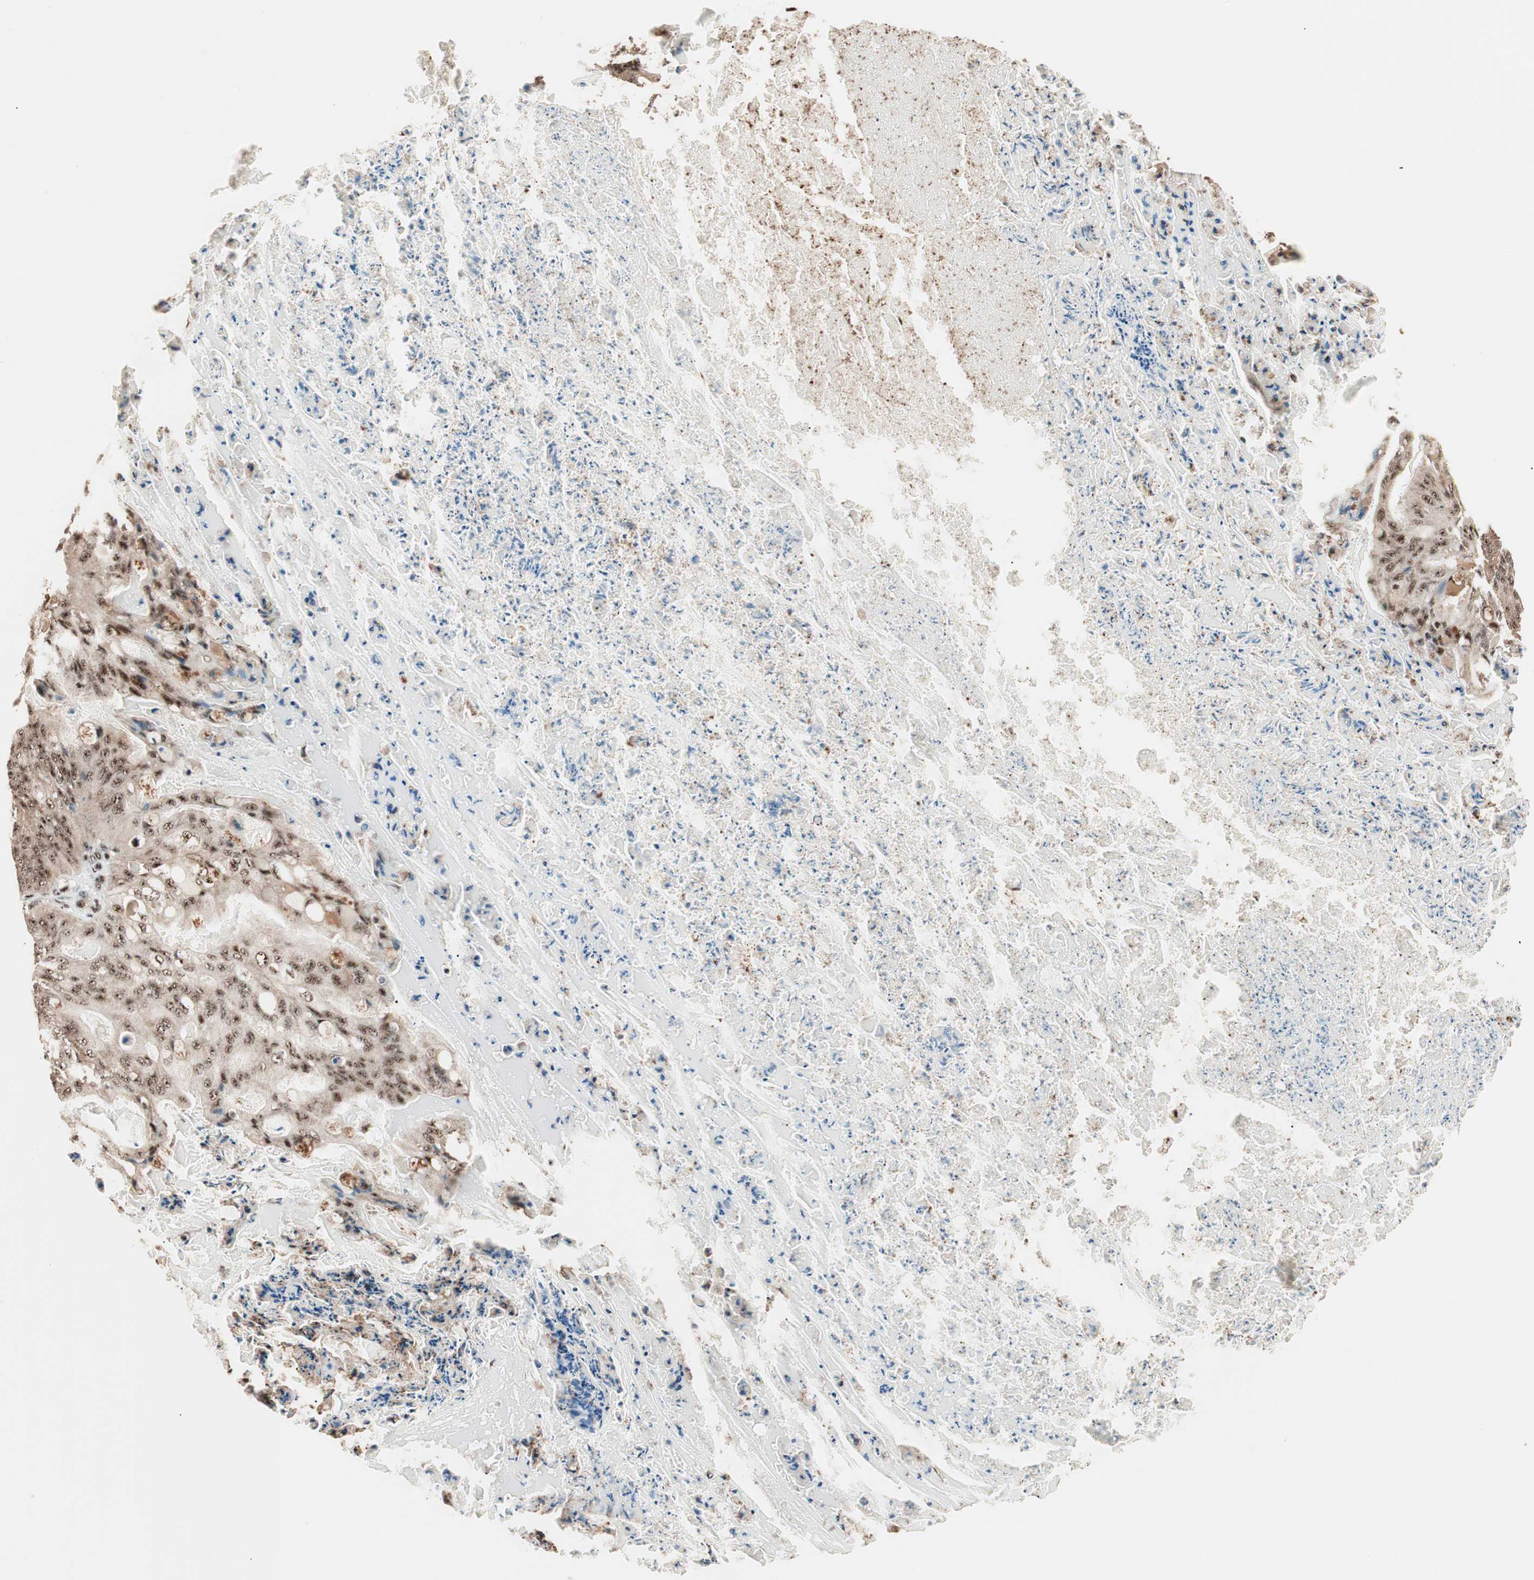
{"staining": {"intensity": "moderate", "quantity": ">75%", "location": "cytoplasmic/membranous,nuclear"}, "tissue": "ovarian cancer", "cell_type": "Tumor cells", "image_type": "cancer", "snomed": [{"axis": "morphology", "description": "Cystadenocarcinoma, mucinous, NOS"}, {"axis": "topography", "description": "Ovary"}], "caption": "A photomicrograph of ovarian cancer stained for a protein exhibits moderate cytoplasmic/membranous and nuclear brown staining in tumor cells.", "gene": "NR5A2", "patient": {"sex": "female", "age": 36}}